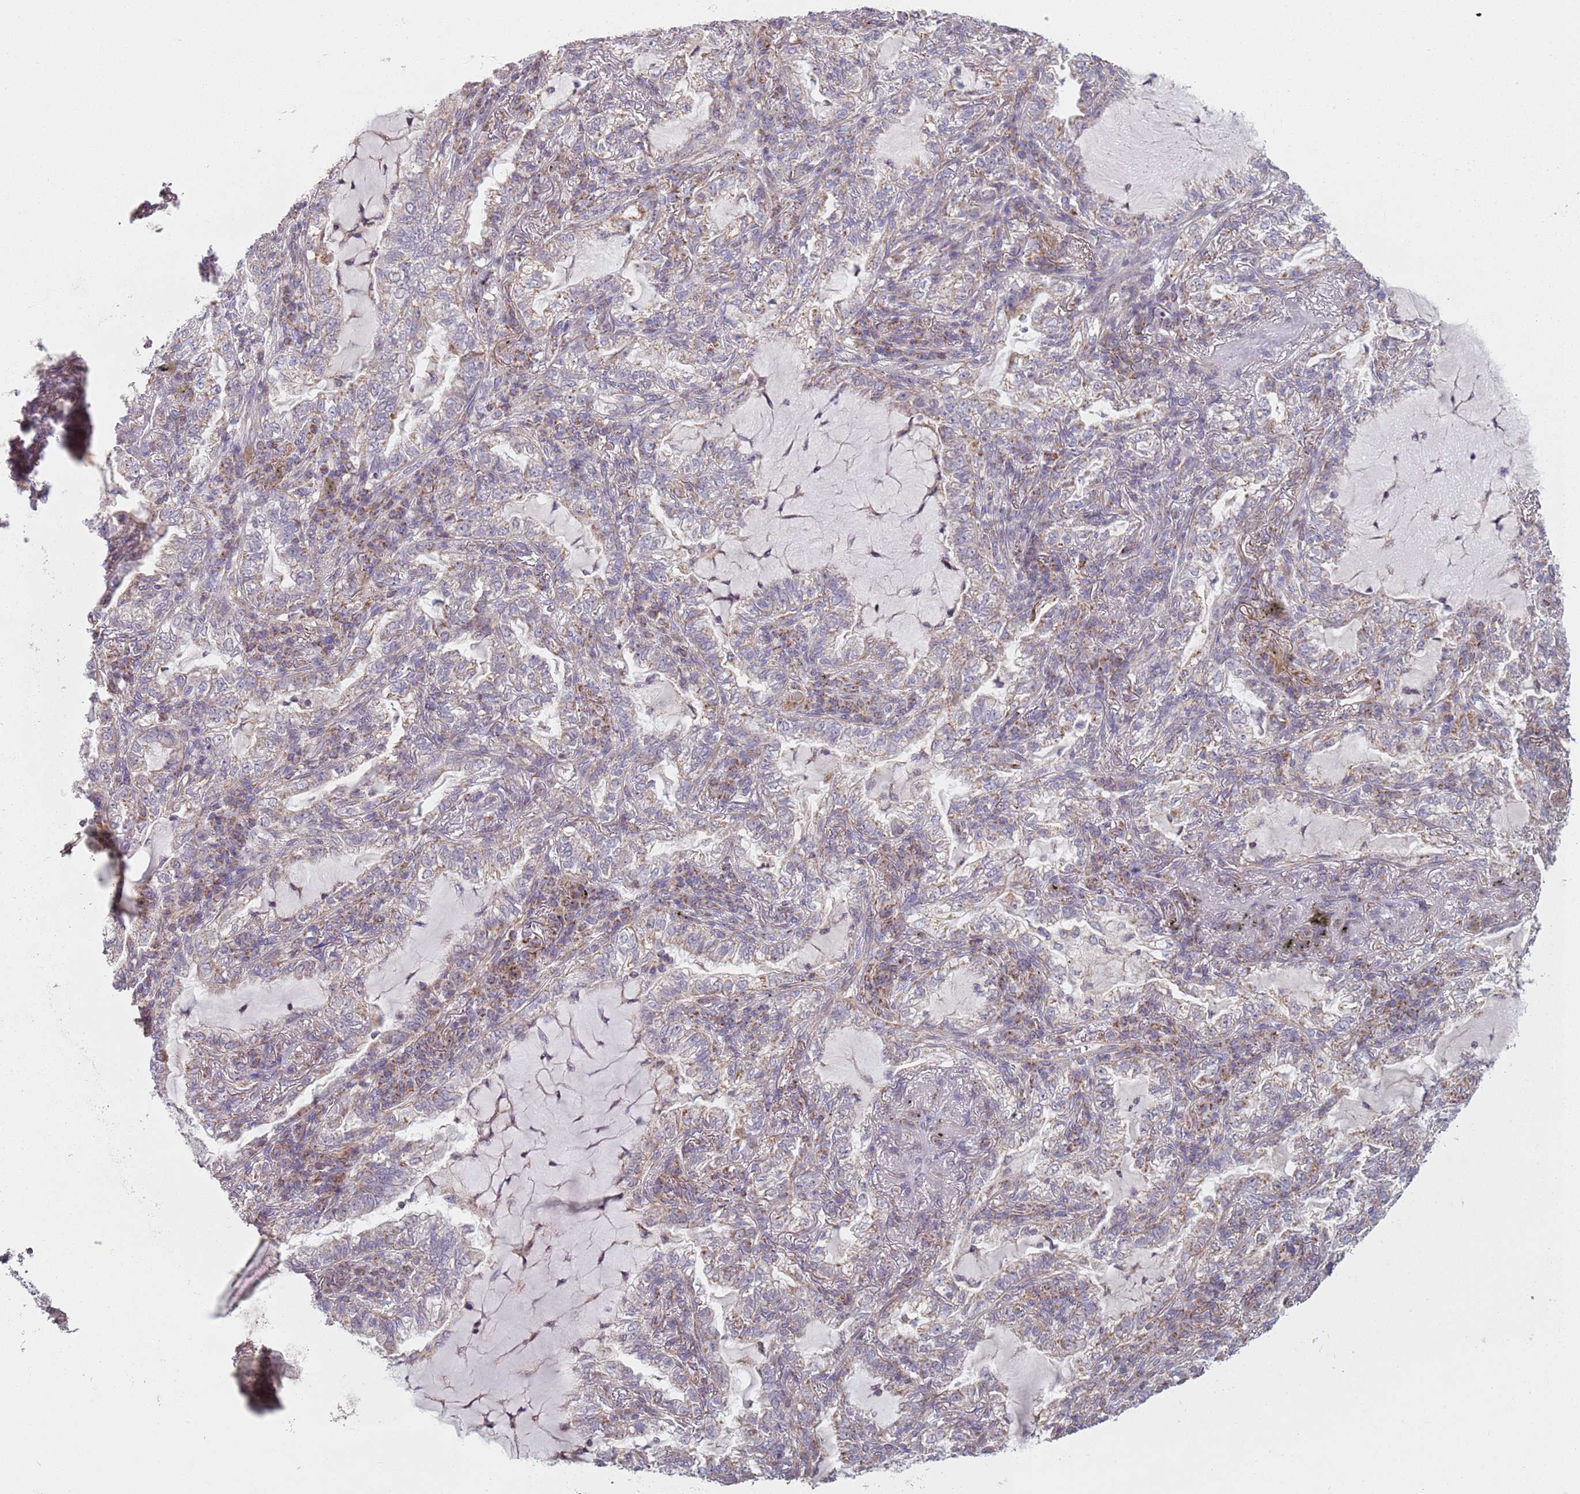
{"staining": {"intensity": "weak", "quantity": "25%-75%", "location": "cytoplasmic/membranous"}, "tissue": "lung cancer", "cell_type": "Tumor cells", "image_type": "cancer", "snomed": [{"axis": "morphology", "description": "Adenocarcinoma, NOS"}, {"axis": "topography", "description": "Lung"}], "caption": "About 25%-75% of tumor cells in human adenocarcinoma (lung) show weak cytoplasmic/membranous protein positivity as visualized by brown immunohistochemical staining.", "gene": "GAS8", "patient": {"sex": "female", "age": 73}}